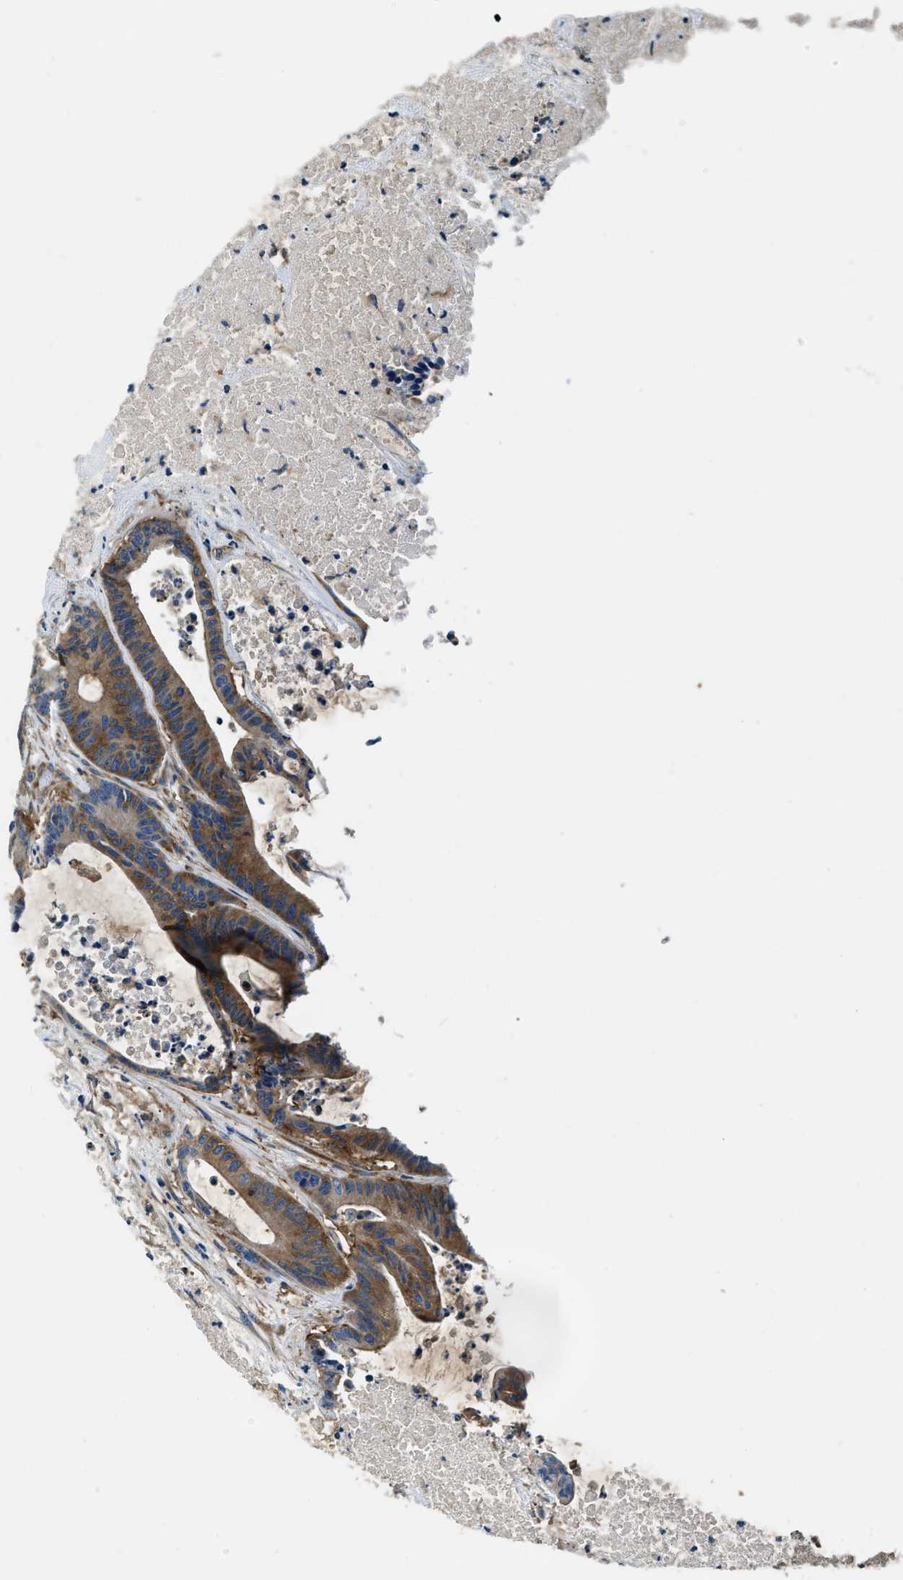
{"staining": {"intensity": "moderate", "quantity": ">75%", "location": "cytoplasmic/membranous"}, "tissue": "colorectal cancer", "cell_type": "Tumor cells", "image_type": "cancer", "snomed": [{"axis": "morphology", "description": "Adenocarcinoma, NOS"}, {"axis": "topography", "description": "Colon"}], "caption": "IHC histopathology image of neoplastic tissue: human colorectal adenocarcinoma stained using IHC reveals medium levels of moderate protein expression localized specifically in the cytoplasmic/membranous of tumor cells, appearing as a cytoplasmic/membranous brown color.", "gene": "EEA1", "patient": {"sex": "female", "age": 84}}